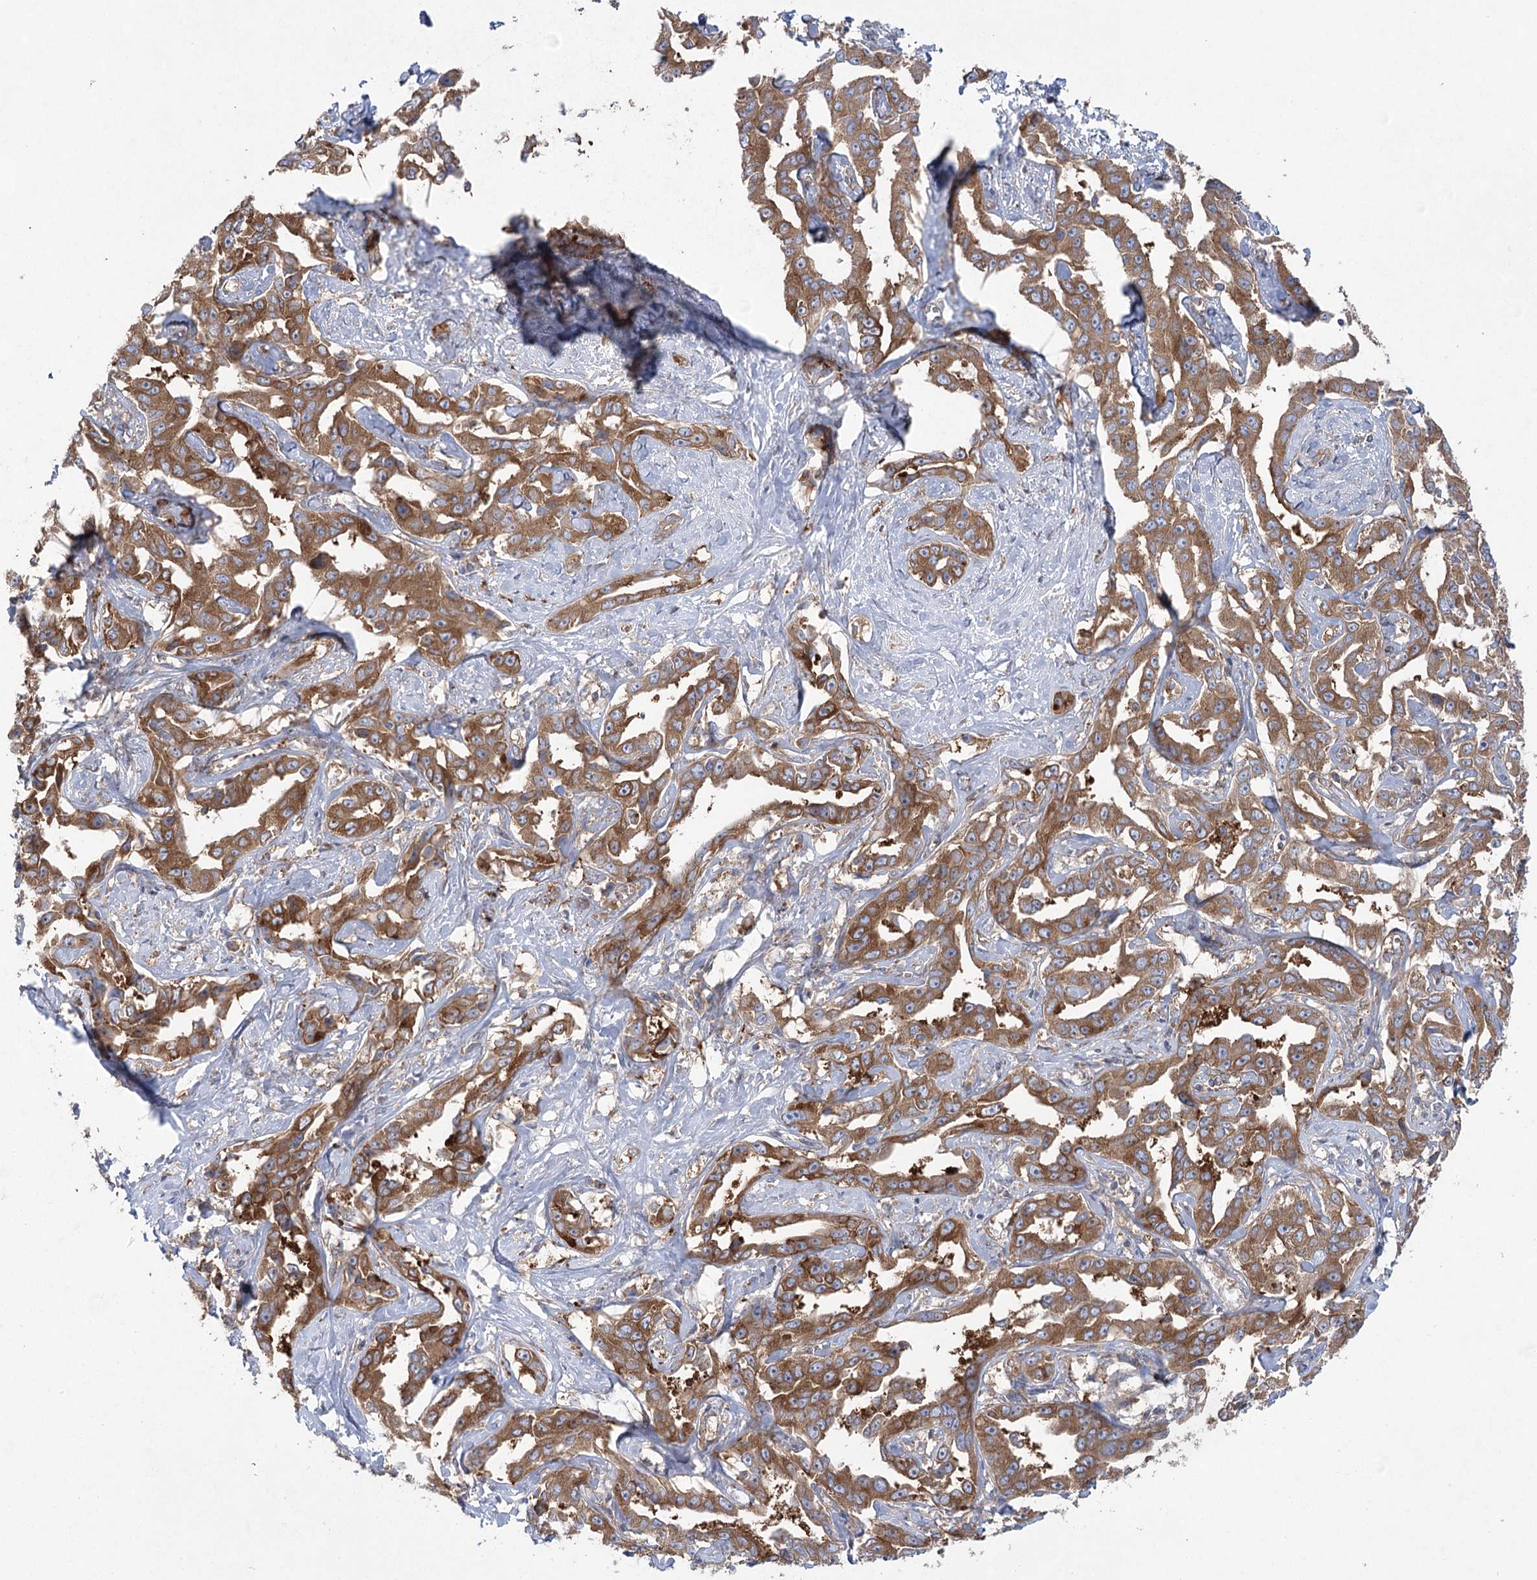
{"staining": {"intensity": "moderate", "quantity": ">75%", "location": "cytoplasmic/membranous"}, "tissue": "liver cancer", "cell_type": "Tumor cells", "image_type": "cancer", "snomed": [{"axis": "morphology", "description": "Cholangiocarcinoma"}, {"axis": "topography", "description": "Liver"}], "caption": "Moderate cytoplasmic/membranous positivity is seen in about >75% of tumor cells in liver cancer.", "gene": "EIF3A", "patient": {"sex": "male", "age": 59}}